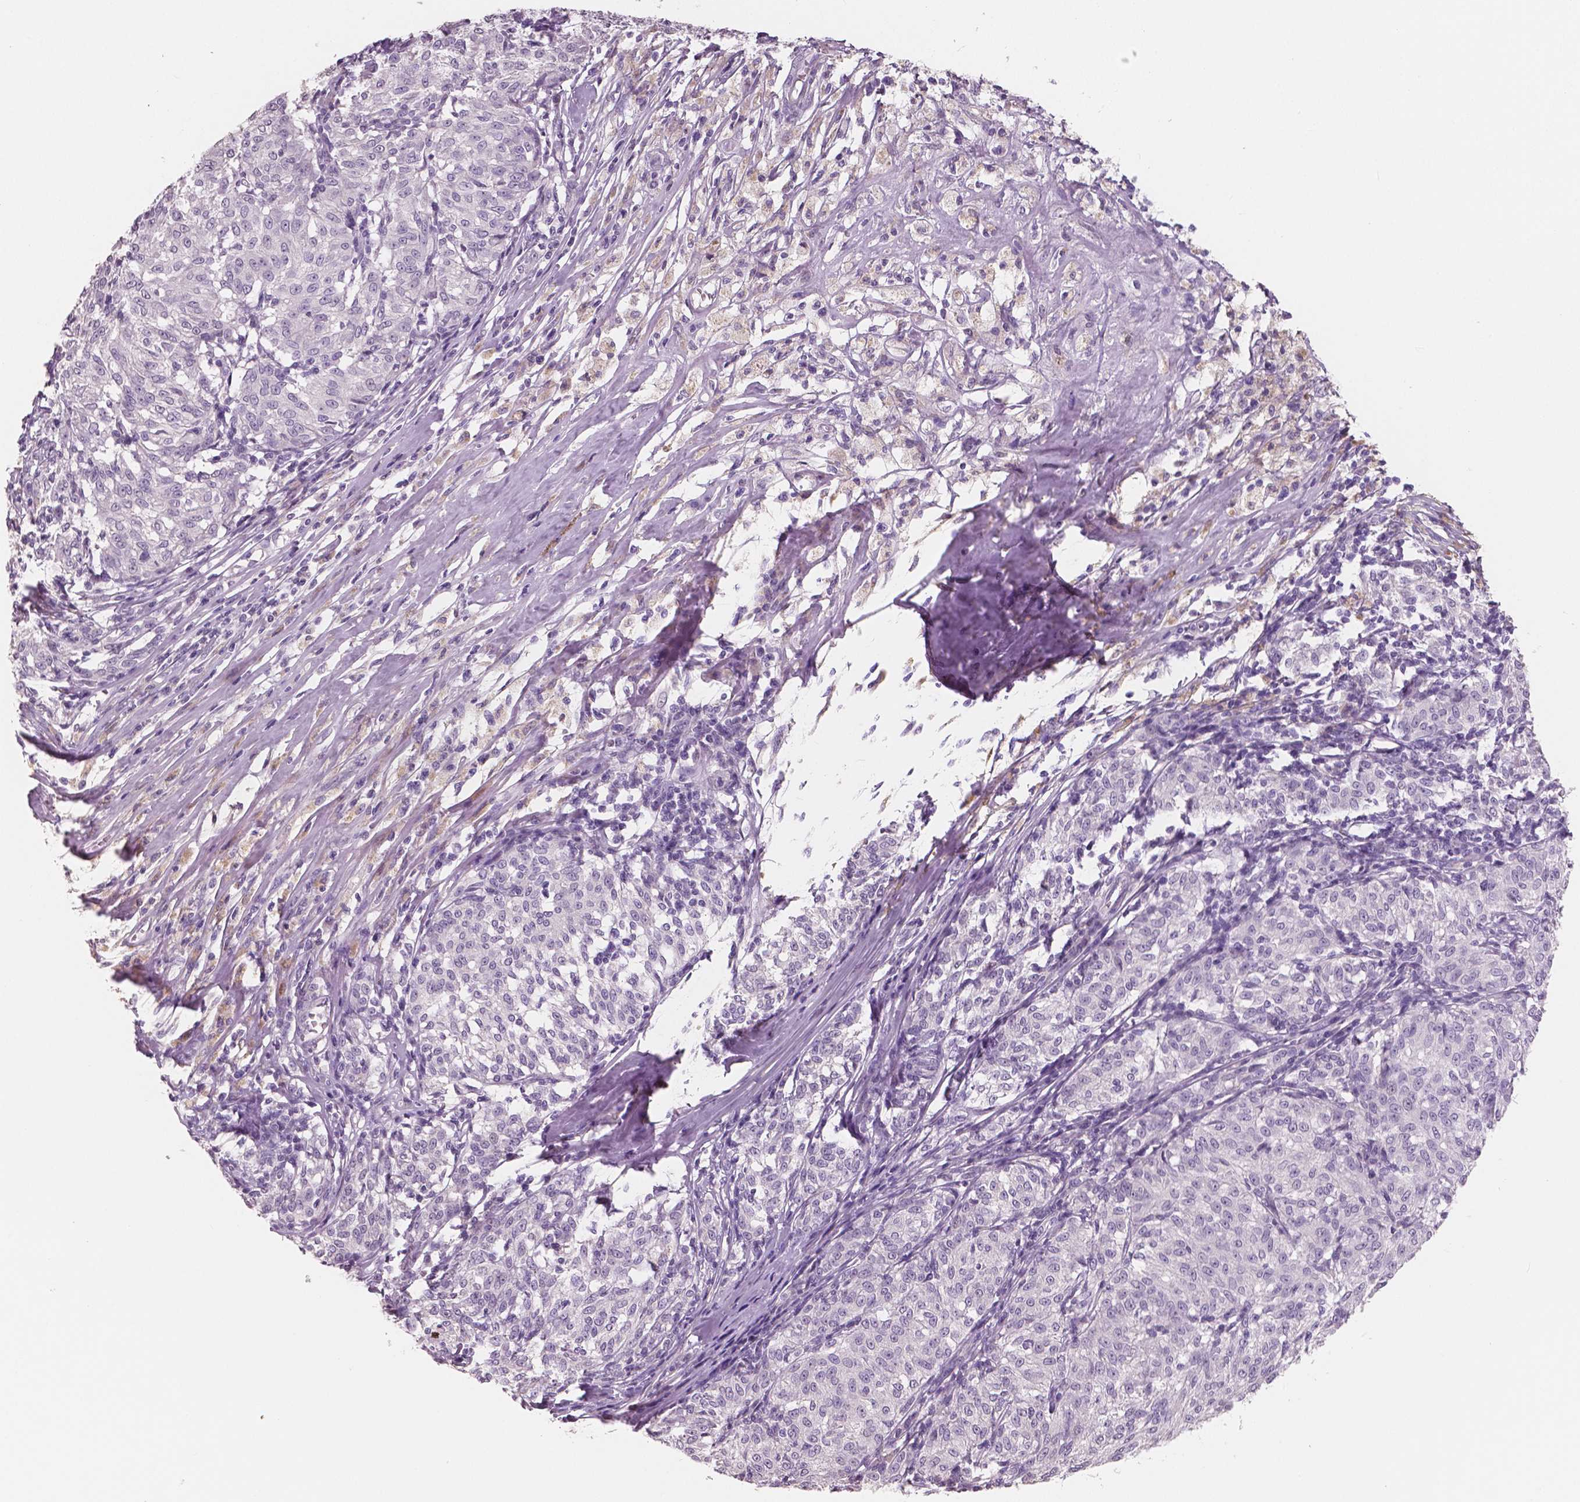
{"staining": {"intensity": "negative", "quantity": "none", "location": "none"}, "tissue": "melanoma", "cell_type": "Tumor cells", "image_type": "cancer", "snomed": [{"axis": "morphology", "description": "Malignant melanoma, NOS"}, {"axis": "topography", "description": "Skin"}], "caption": "The histopathology image reveals no staining of tumor cells in melanoma.", "gene": "NECAB1", "patient": {"sex": "female", "age": 72}}